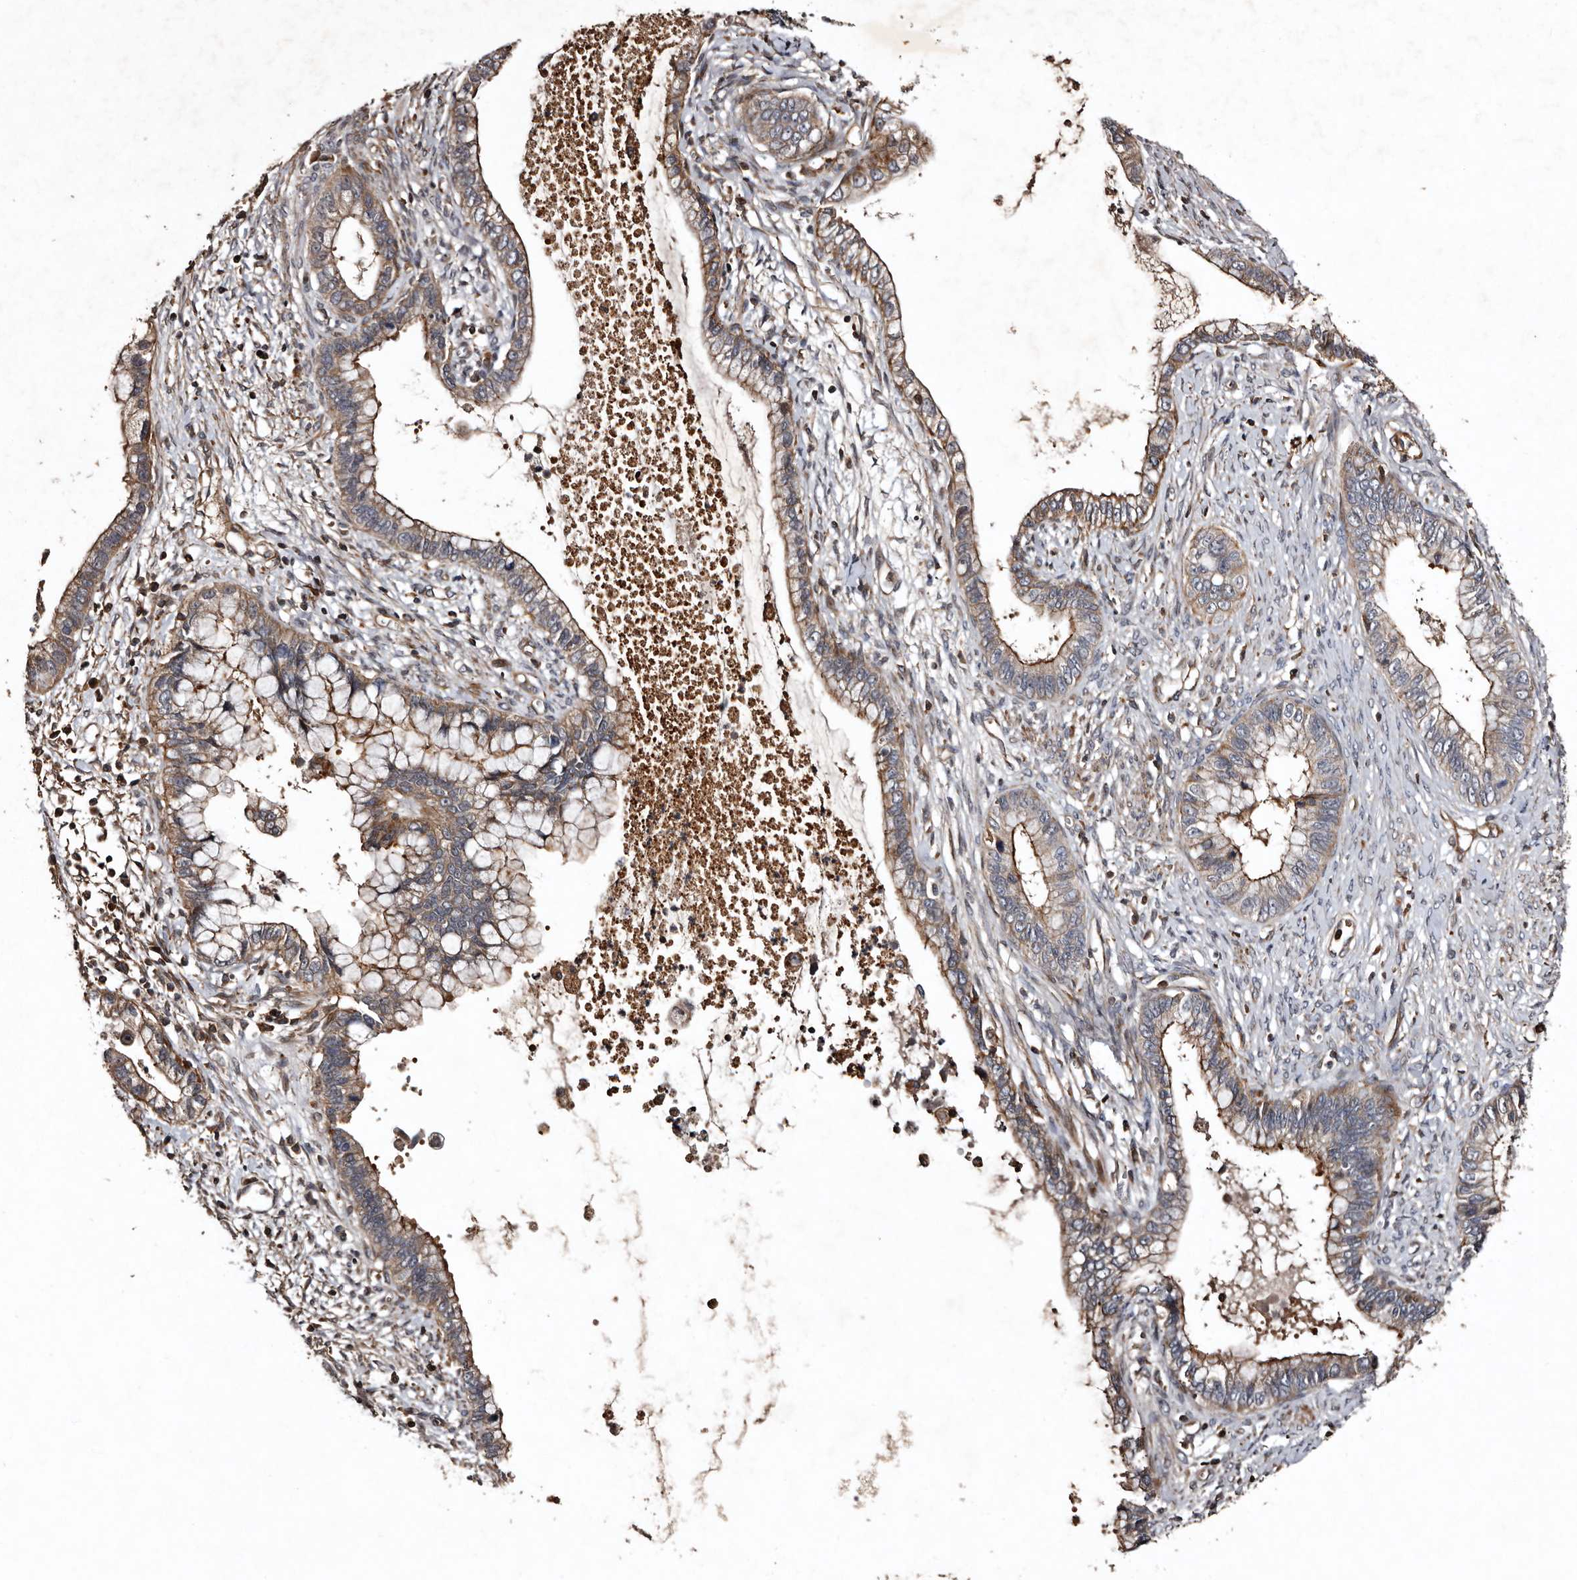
{"staining": {"intensity": "moderate", "quantity": ">75%", "location": "cytoplasmic/membranous"}, "tissue": "cervical cancer", "cell_type": "Tumor cells", "image_type": "cancer", "snomed": [{"axis": "morphology", "description": "Adenocarcinoma, NOS"}, {"axis": "topography", "description": "Cervix"}], "caption": "An immunohistochemistry (IHC) histopathology image of tumor tissue is shown. Protein staining in brown highlights moderate cytoplasmic/membranous positivity in cervical cancer within tumor cells.", "gene": "PRKD3", "patient": {"sex": "female", "age": 44}}